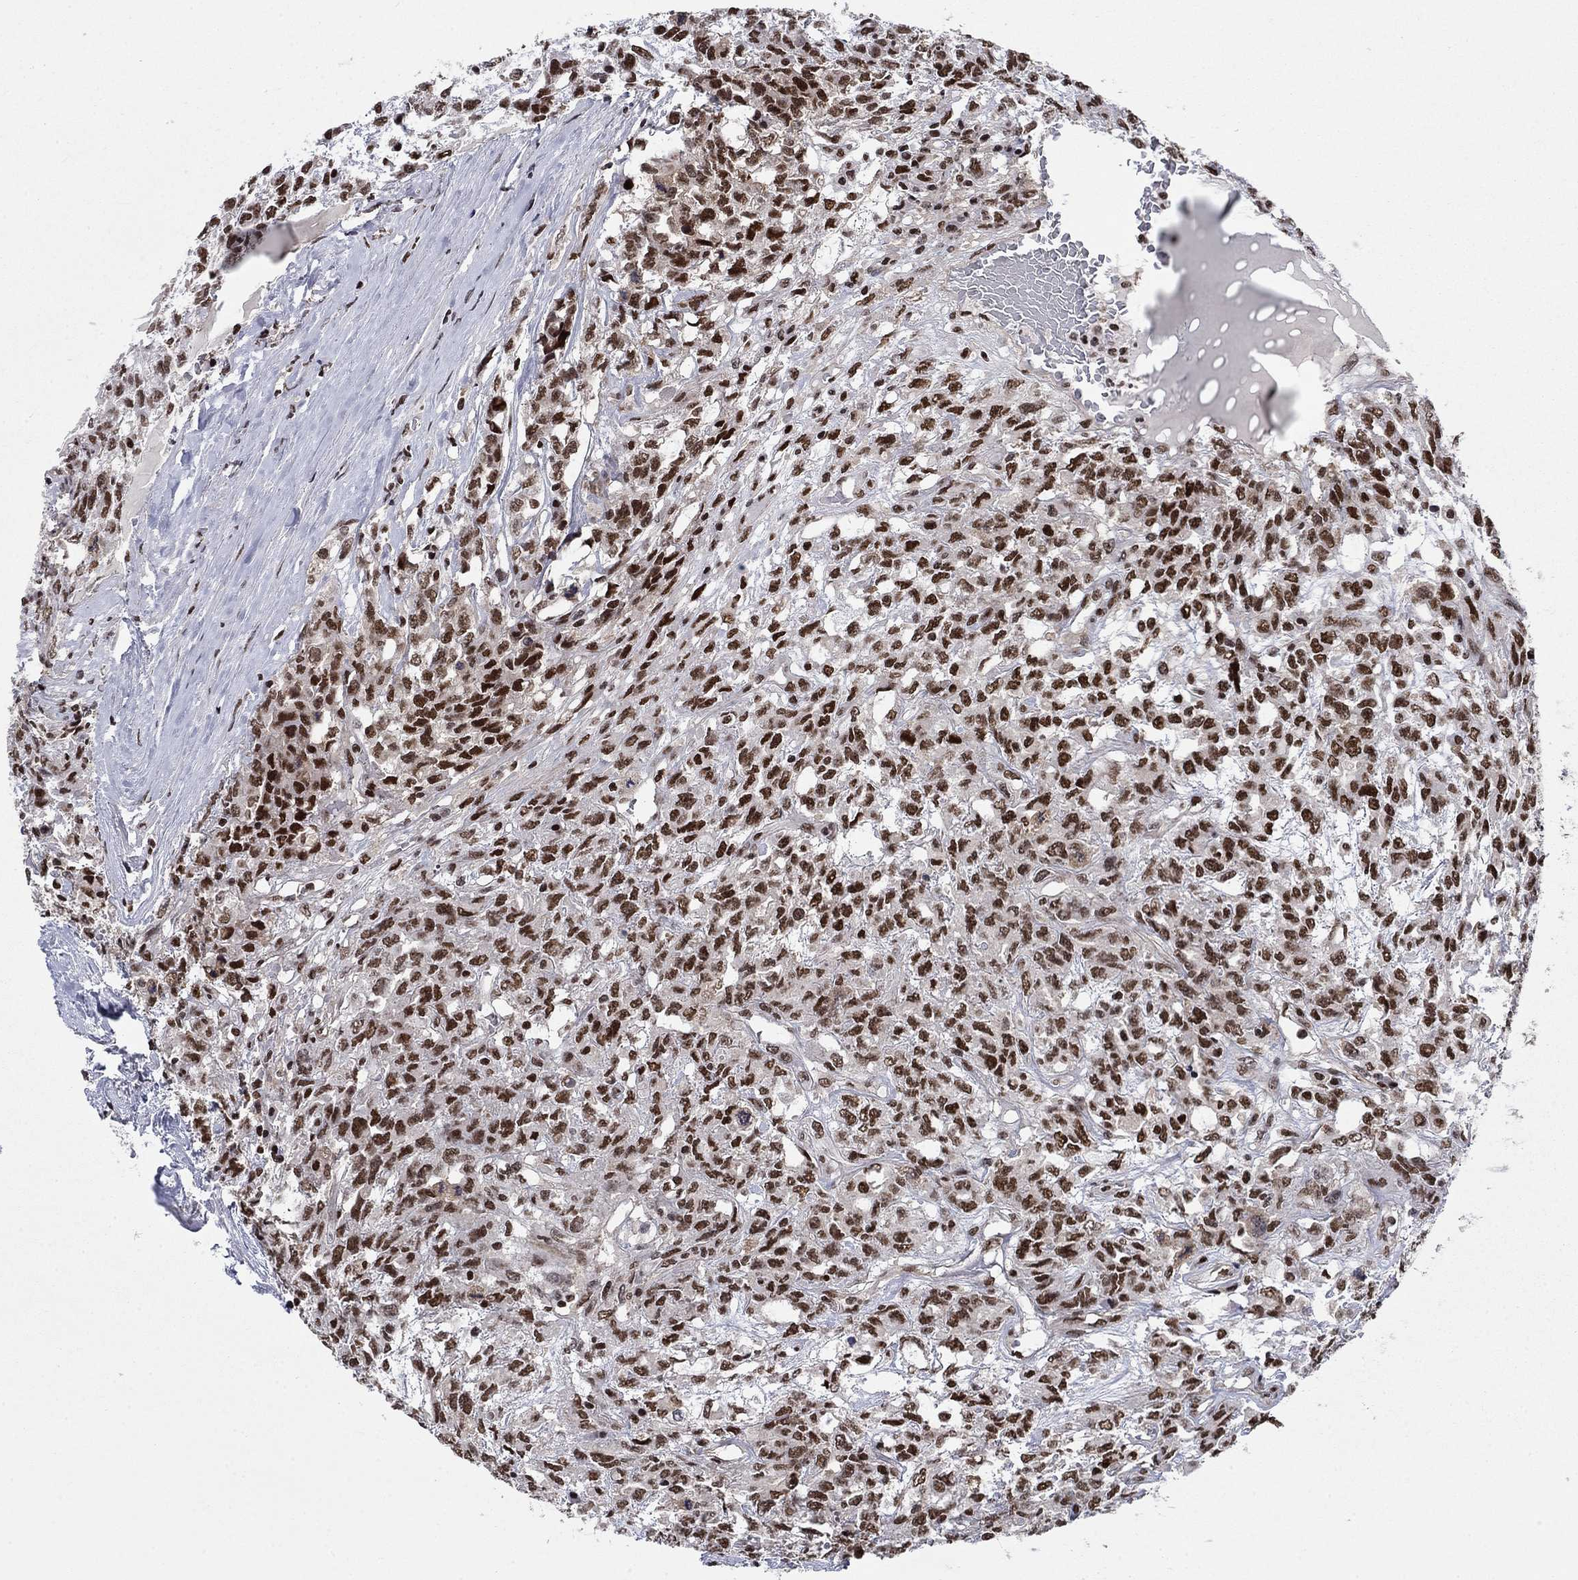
{"staining": {"intensity": "strong", "quantity": ">75%", "location": "nuclear"}, "tissue": "testis cancer", "cell_type": "Tumor cells", "image_type": "cancer", "snomed": [{"axis": "morphology", "description": "Seminoma, NOS"}, {"axis": "topography", "description": "Testis"}], "caption": "Immunohistochemical staining of human testis cancer reveals high levels of strong nuclear protein positivity in approximately >75% of tumor cells. The protein of interest is shown in brown color, while the nuclei are stained blue.", "gene": "RPRD1B", "patient": {"sex": "male", "age": 52}}